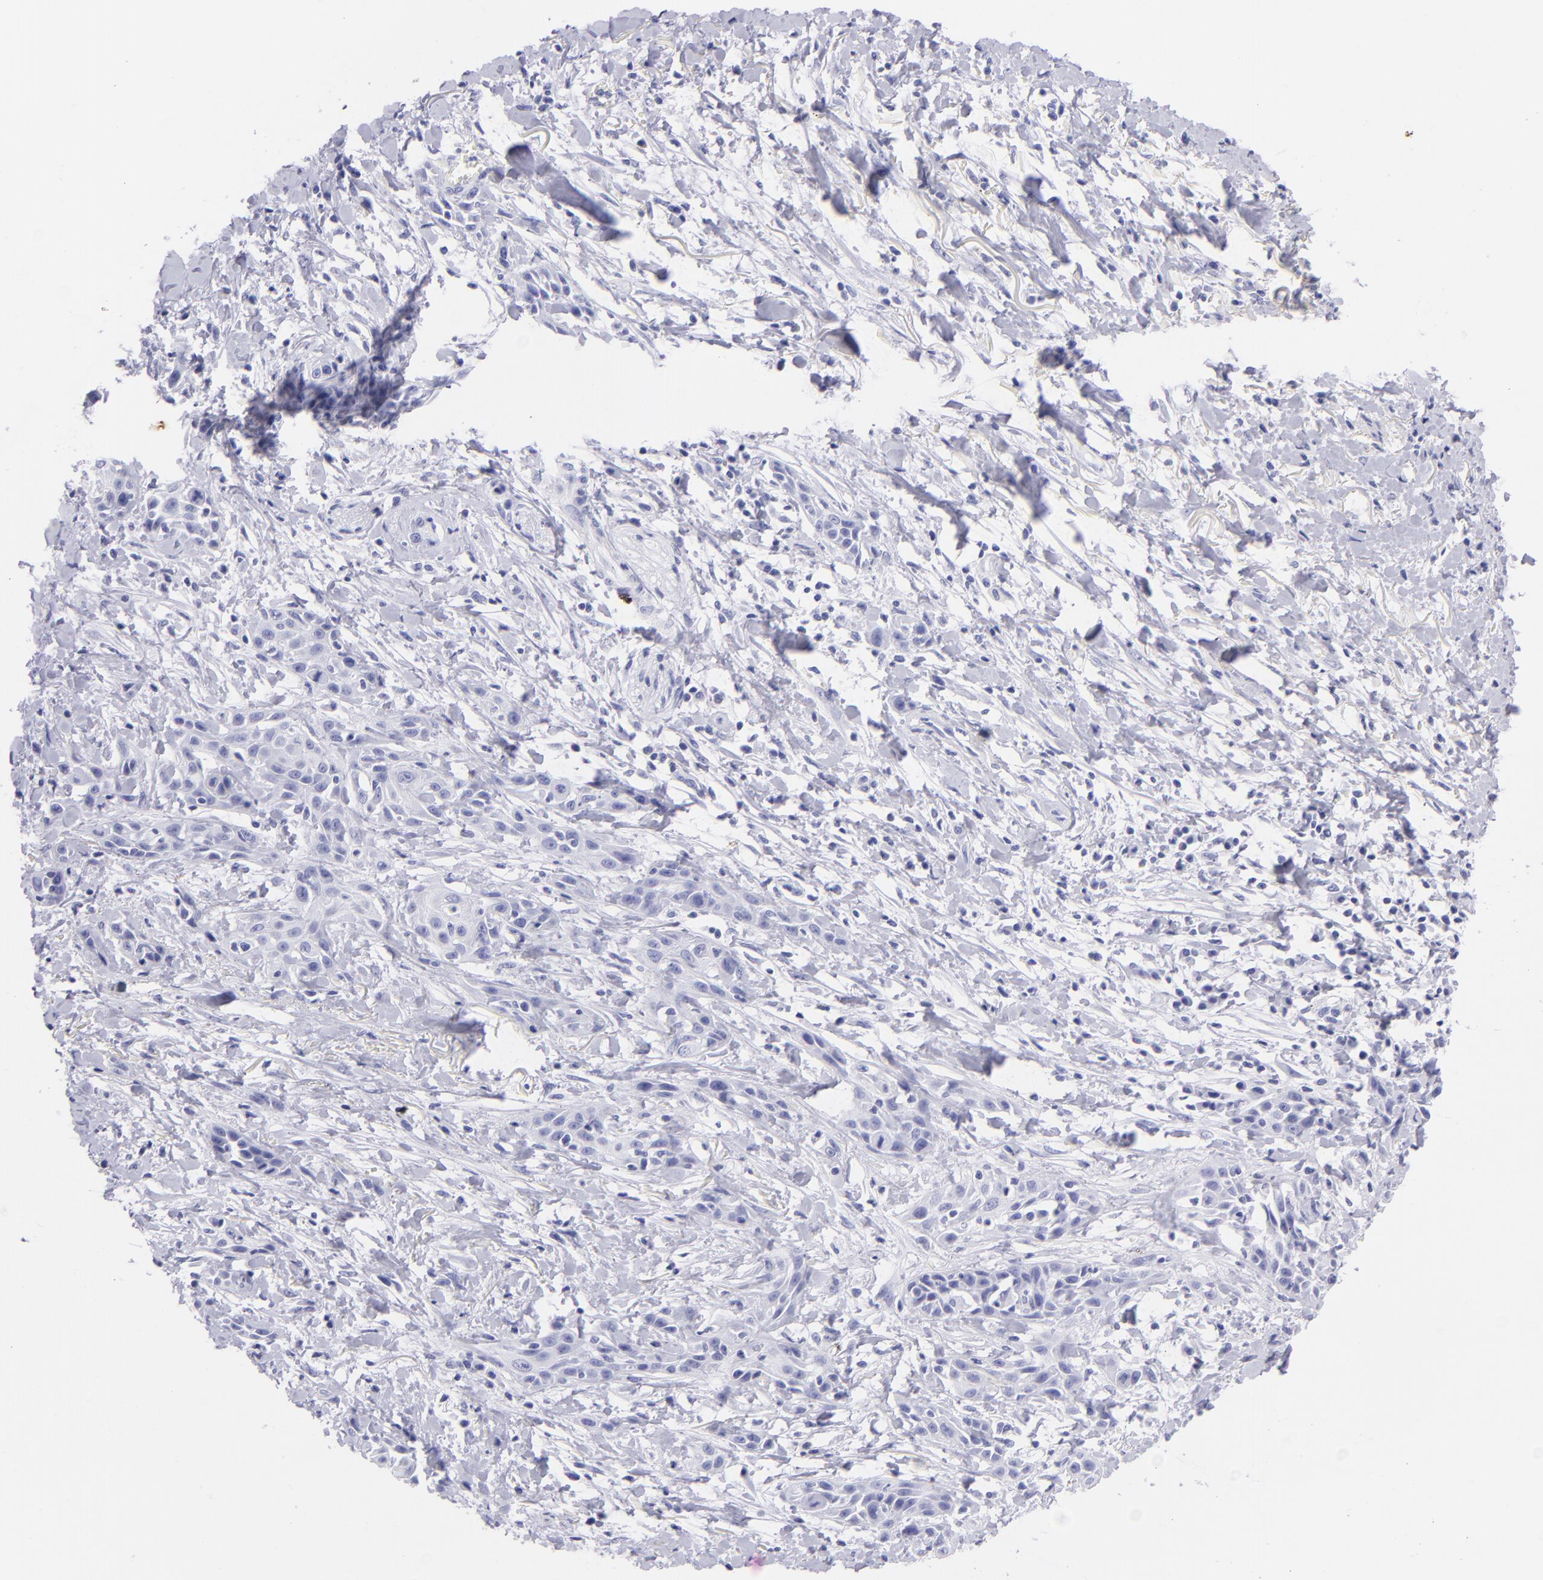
{"staining": {"intensity": "negative", "quantity": "none", "location": "none"}, "tissue": "skin cancer", "cell_type": "Tumor cells", "image_type": "cancer", "snomed": [{"axis": "morphology", "description": "Squamous cell carcinoma, NOS"}, {"axis": "topography", "description": "Skin"}, {"axis": "topography", "description": "Anal"}], "caption": "Tumor cells show no significant expression in squamous cell carcinoma (skin).", "gene": "PIP", "patient": {"sex": "male", "age": 64}}